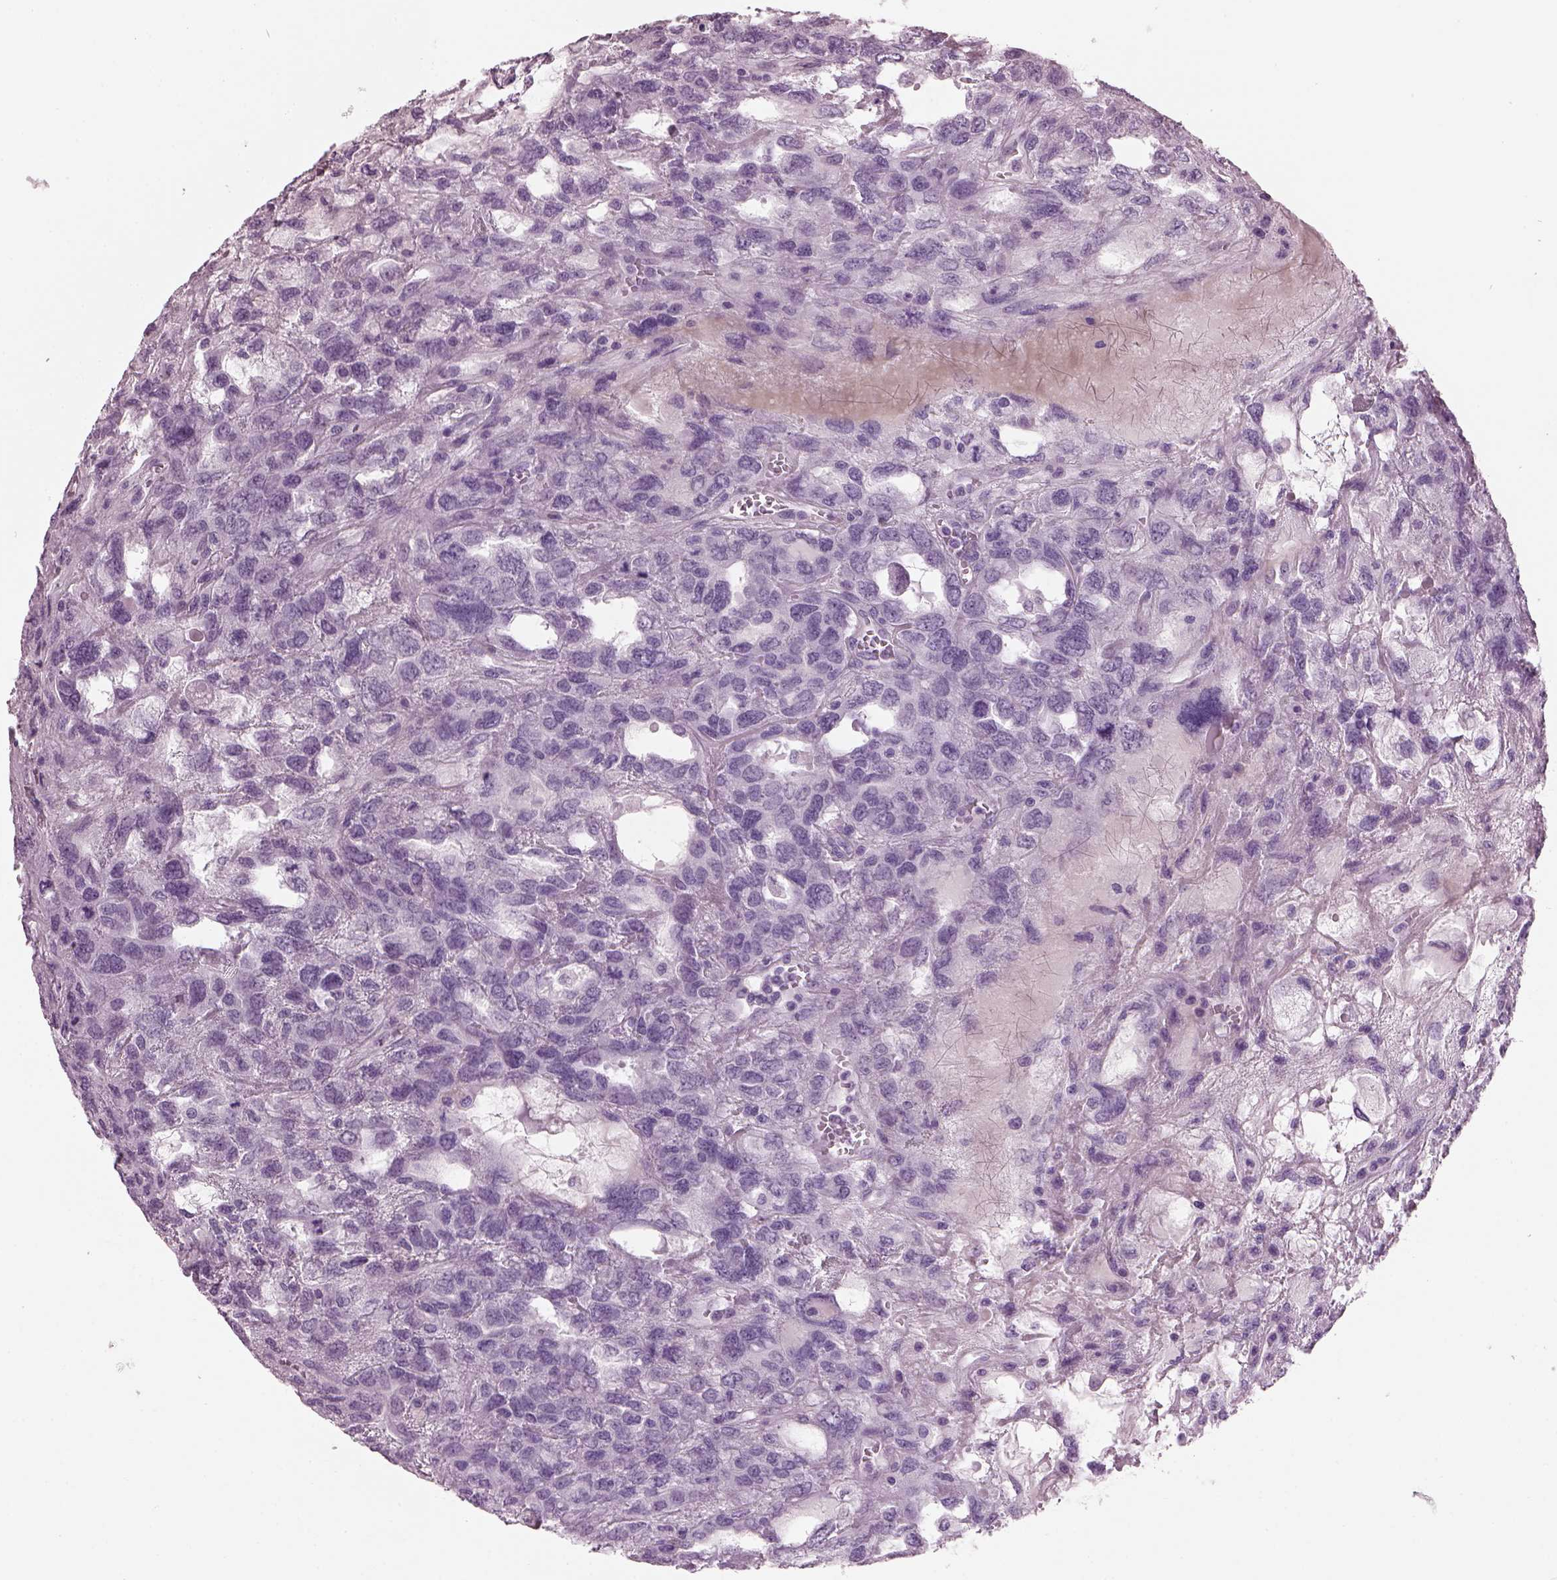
{"staining": {"intensity": "negative", "quantity": "none", "location": "none"}, "tissue": "testis cancer", "cell_type": "Tumor cells", "image_type": "cancer", "snomed": [{"axis": "morphology", "description": "Seminoma, NOS"}, {"axis": "topography", "description": "Testis"}], "caption": "IHC micrograph of neoplastic tissue: seminoma (testis) stained with DAB (3,3'-diaminobenzidine) displays no significant protein positivity in tumor cells. (DAB immunohistochemistry (IHC) with hematoxylin counter stain).", "gene": "KRTAP3-2", "patient": {"sex": "male", "age": 52}}